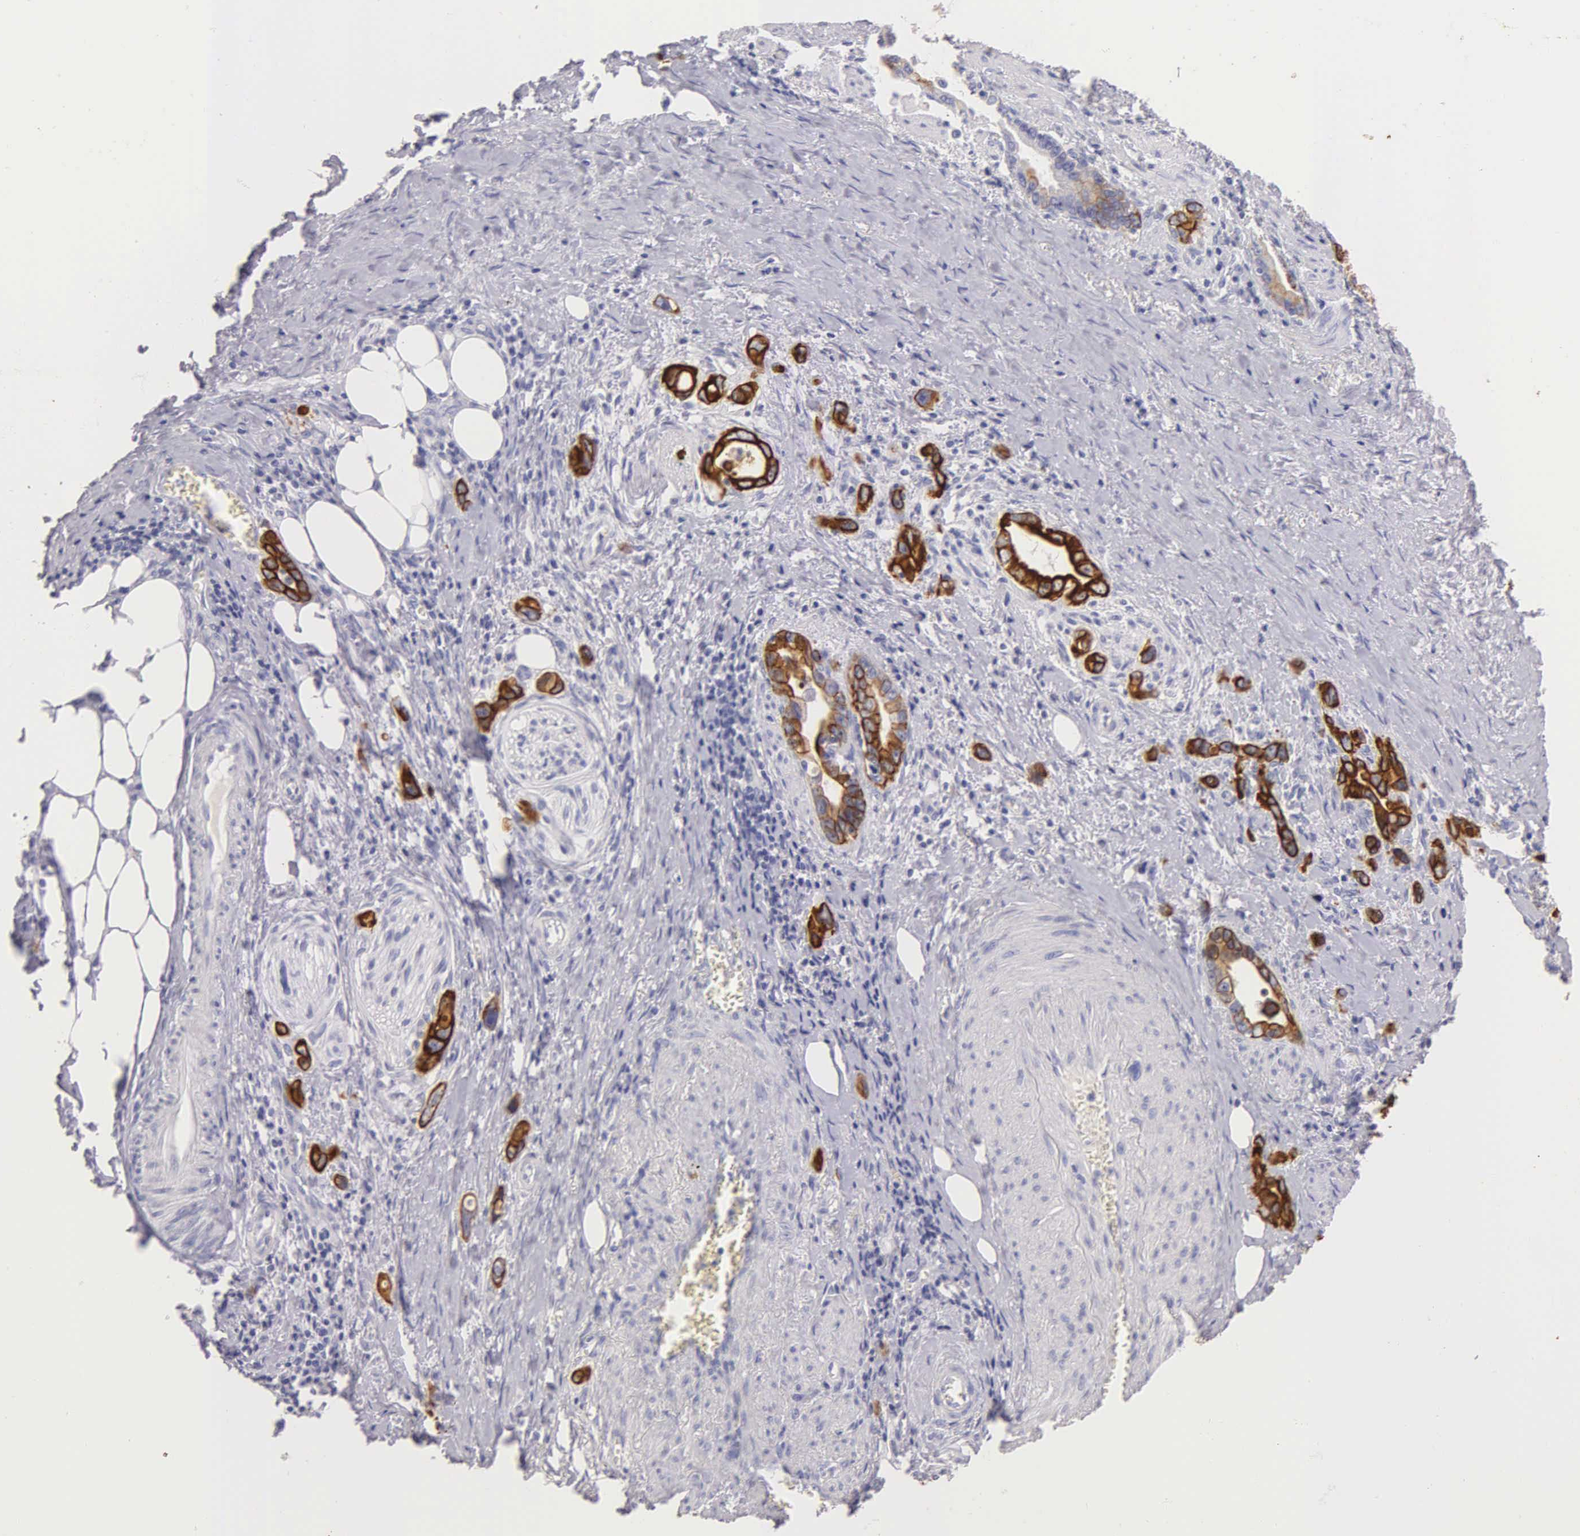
{"staining": {"intensity": "strong", "quantity": "25%-75%", "location": "cytoplasmic/membranous"}, "tissue": "stomach cancer", "cell_type": "Tumor cells", "image_type": "cancer", "snomed": [{"axis": "morphology", "description": "Adenocarcinoma, NOS"}, {"axis": "topography", "description": "Stomach"}], "caption": "This micrograph demonstrates immunohistochemistry staining of human adenocarcinoma (stomach), with high strong cytoplasmic/membranous positivity in about 25%-75% of tumor cells.", "gene": "KRT17", "patient": {"sex": "male", "age": 78}}